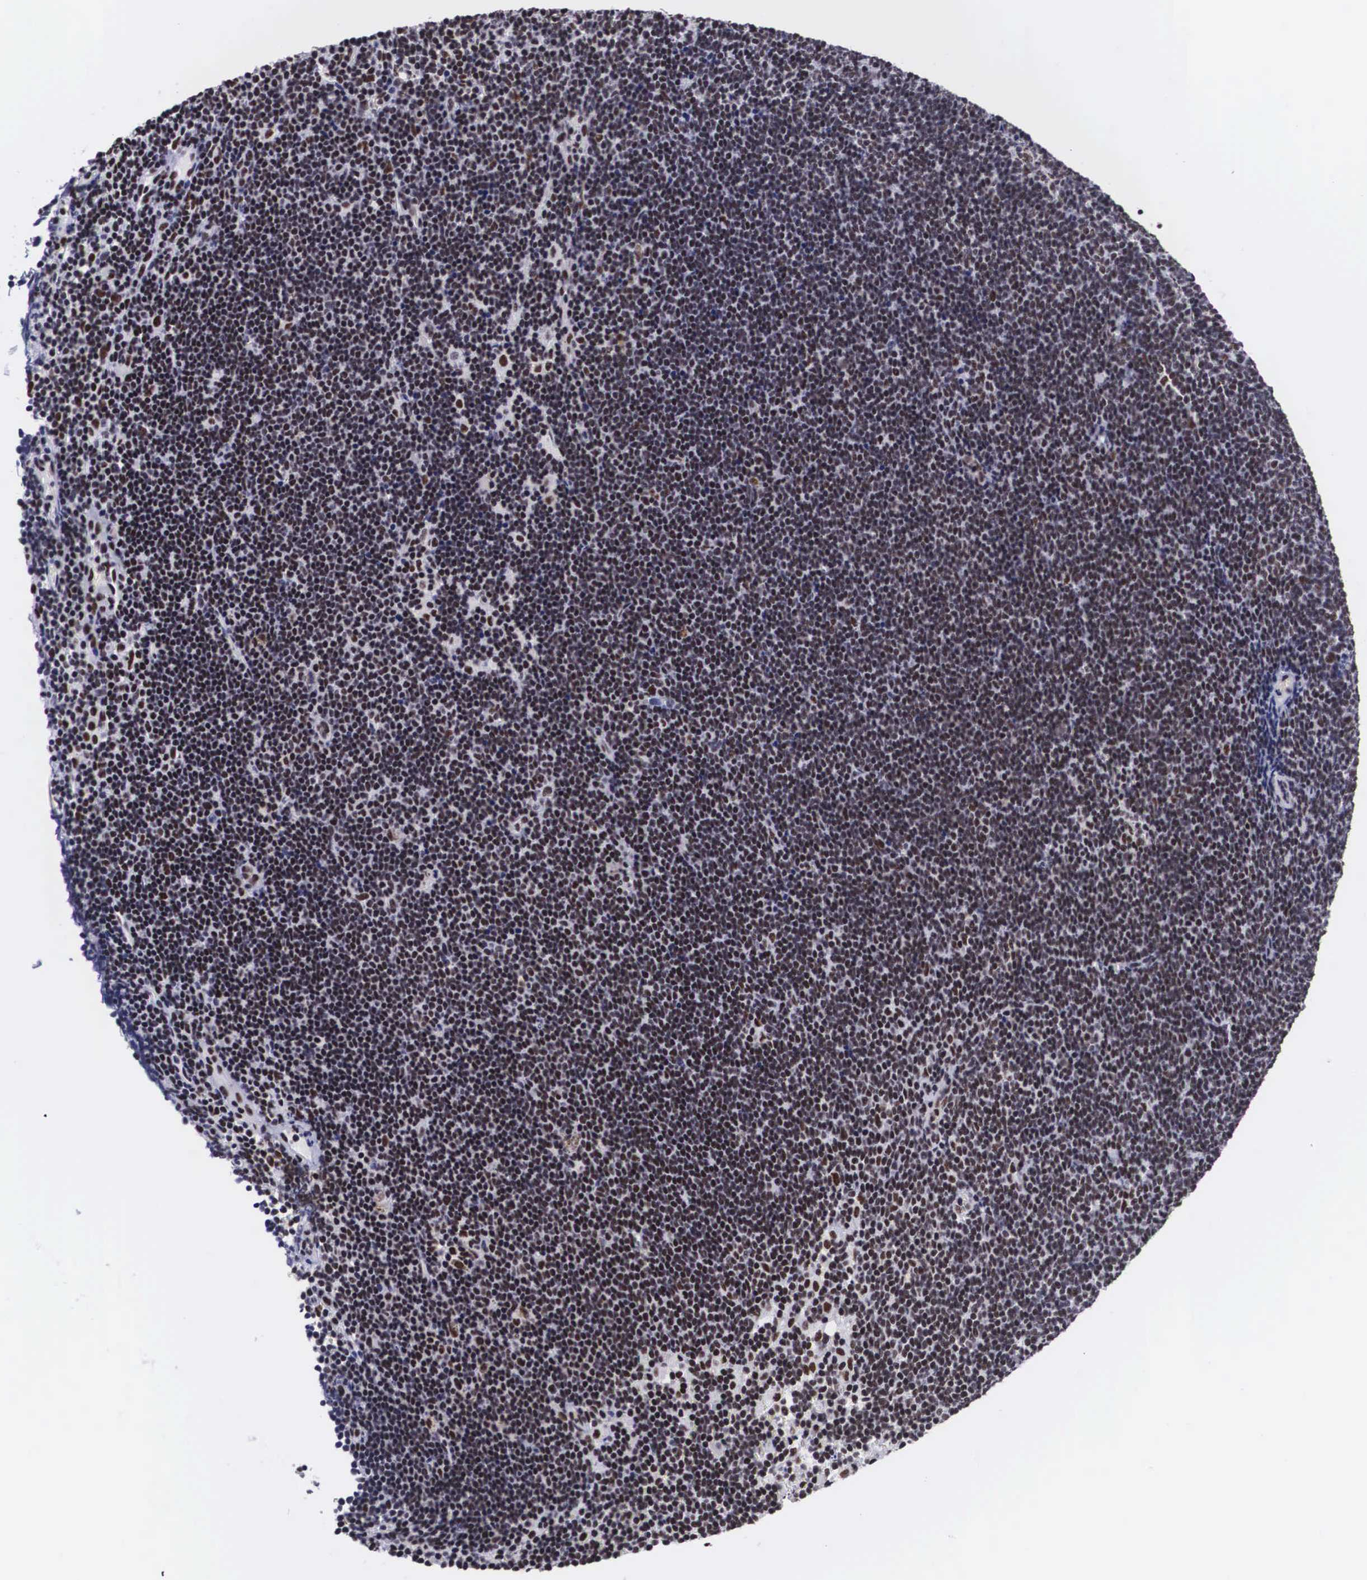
{"staining": {"intensity": "strong", "quantity": ">75%", "location": "nuclear"}, "tissue": "lymphoma", "cell_type": "Tumor cells", "image_type": "cancer", "snomed": [{"axis": "morphology", "description": "Malignant lymphoma, non-Hodgkin's type, Low grade"}, {"axis": "topography", "description": "Lymph node"}], "caption": "Immunohistochemistry (DAB (3,3'-diaminobenzidine)) staining of lymphoma exhibits strong nuclear protein expression in approximately >75% of tumor cells.", "gene": "SF3A1", "patient": {"sex": "female", "age": 51}}